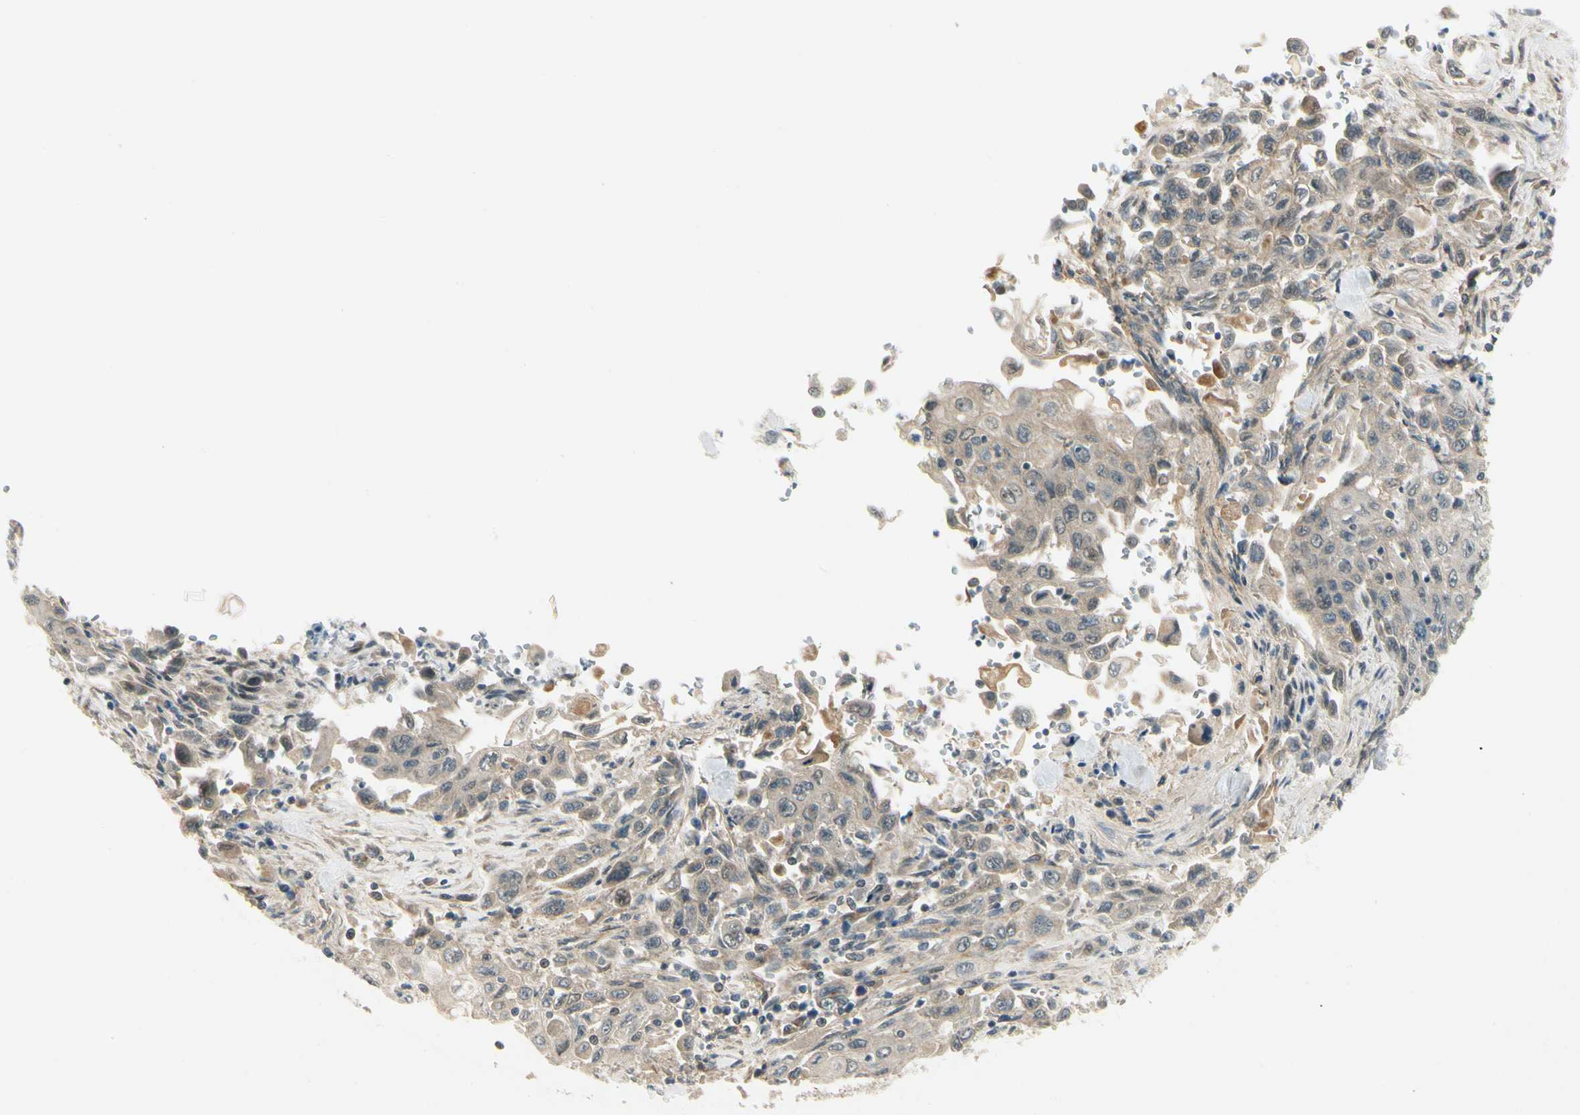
{"staining": {"intensity": "negative", "quantity": "none", "location": "none"}, "tissue": "pancreatic cancer", "cell_type": "Tumor cells", "image_type": "cancer", "snomed": [{"axis": "morphology", "description": "Adenocarcinoma, NOS"}, {"axis": "topography", "description": "Pancreas"}], "caption": "There is no significant expression in tumor cells of pancreatic cancer.", "gene": "EPHB3", "patient": {"sex": "male", "age": 70}}